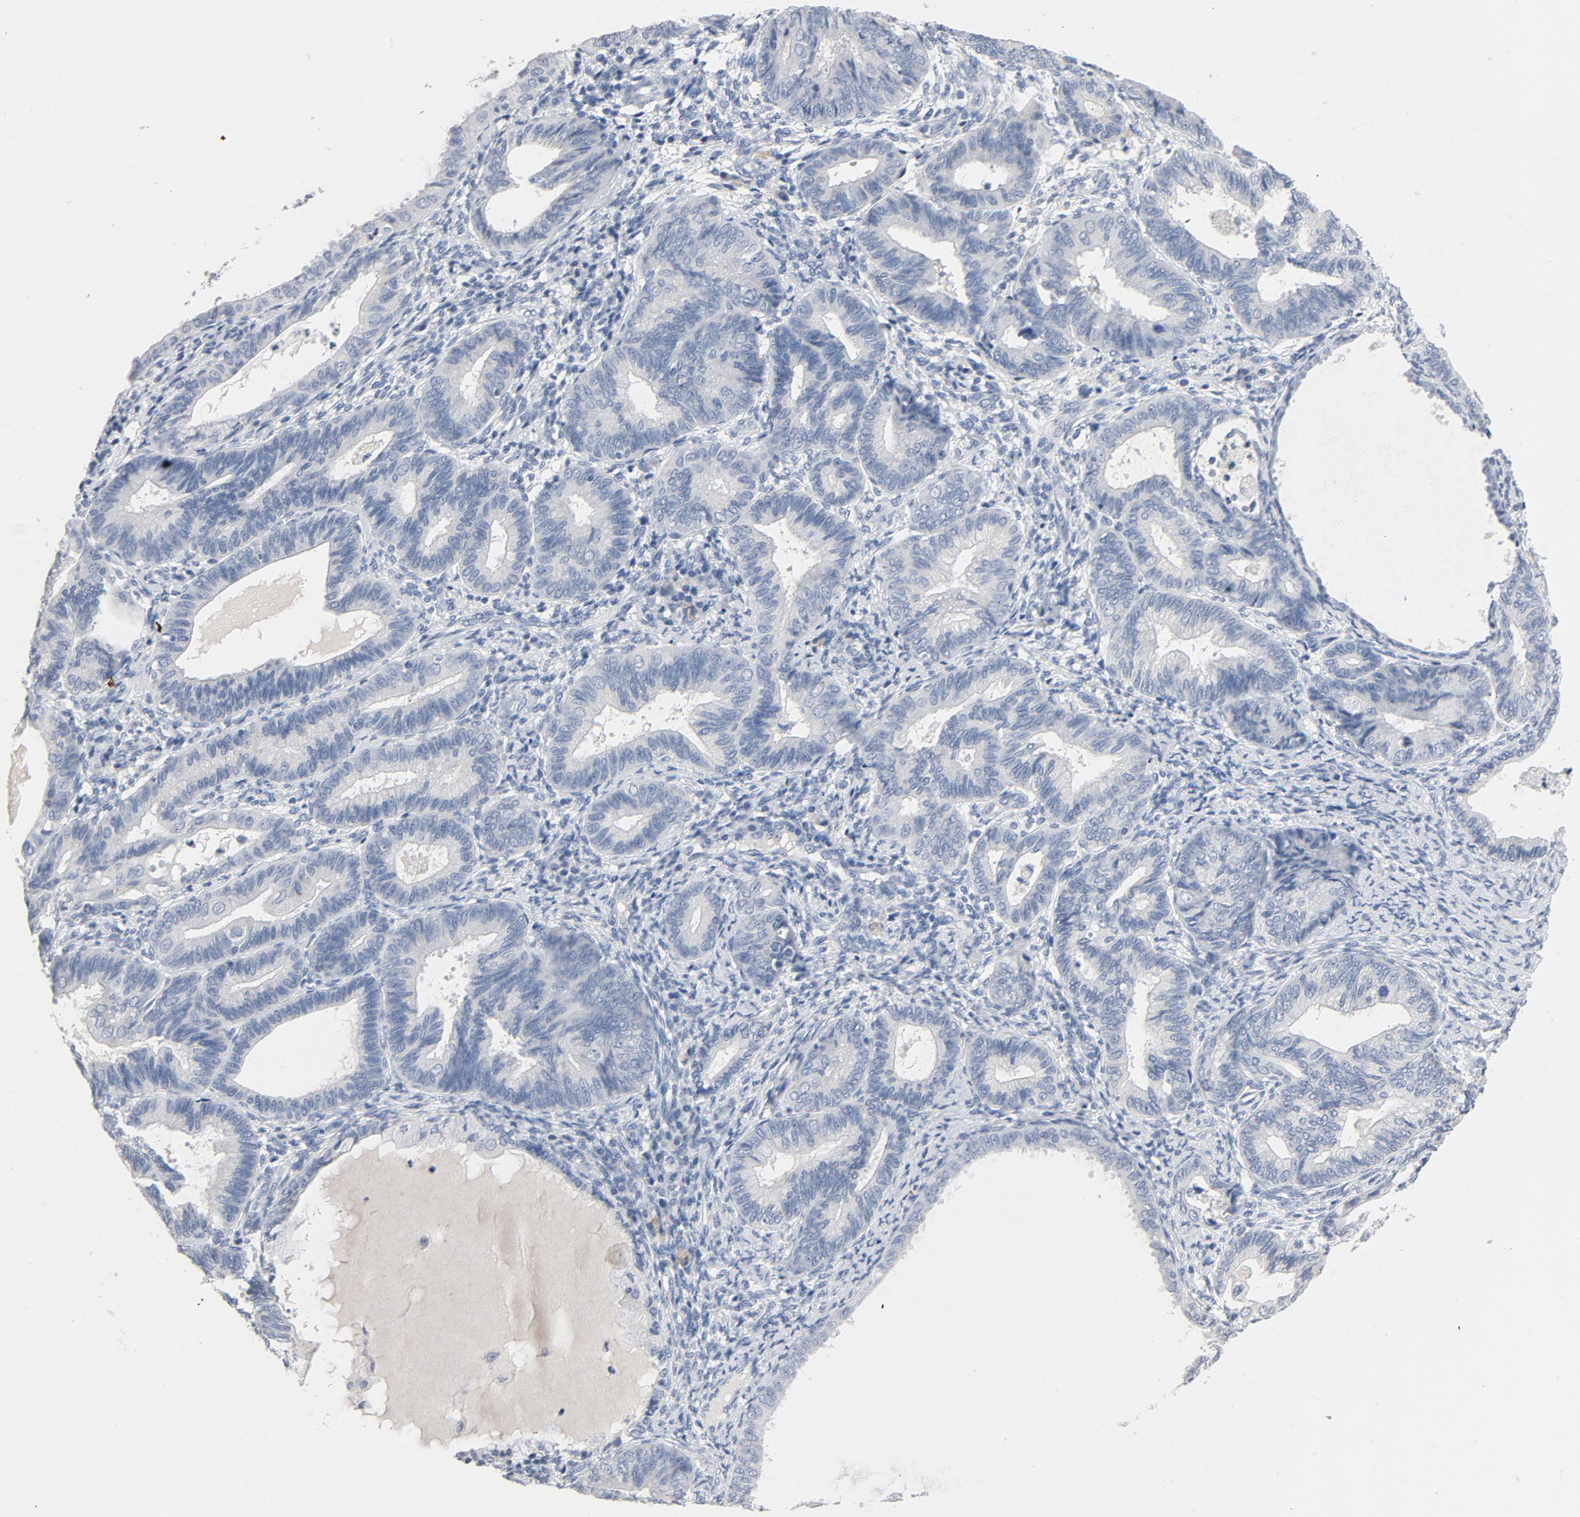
{"staining": {"intensity": "negative", "quantity": "none", "location": "none"}, "tissue": "endometrial cancer", "cell_type": "Tumor cells", "image_type": "cancer", "snomed": [{"axis": "morphology", "description": "Adenocarcinoma, NOS"}, {"axis": "topography", "description": "Endometrium"}], "caption": "The image reveals no staining of tumor cells in endometrial adenocarcinoma.", "gene": "ZCCHC13", "patient": {"sex": "female", "age": 63}}